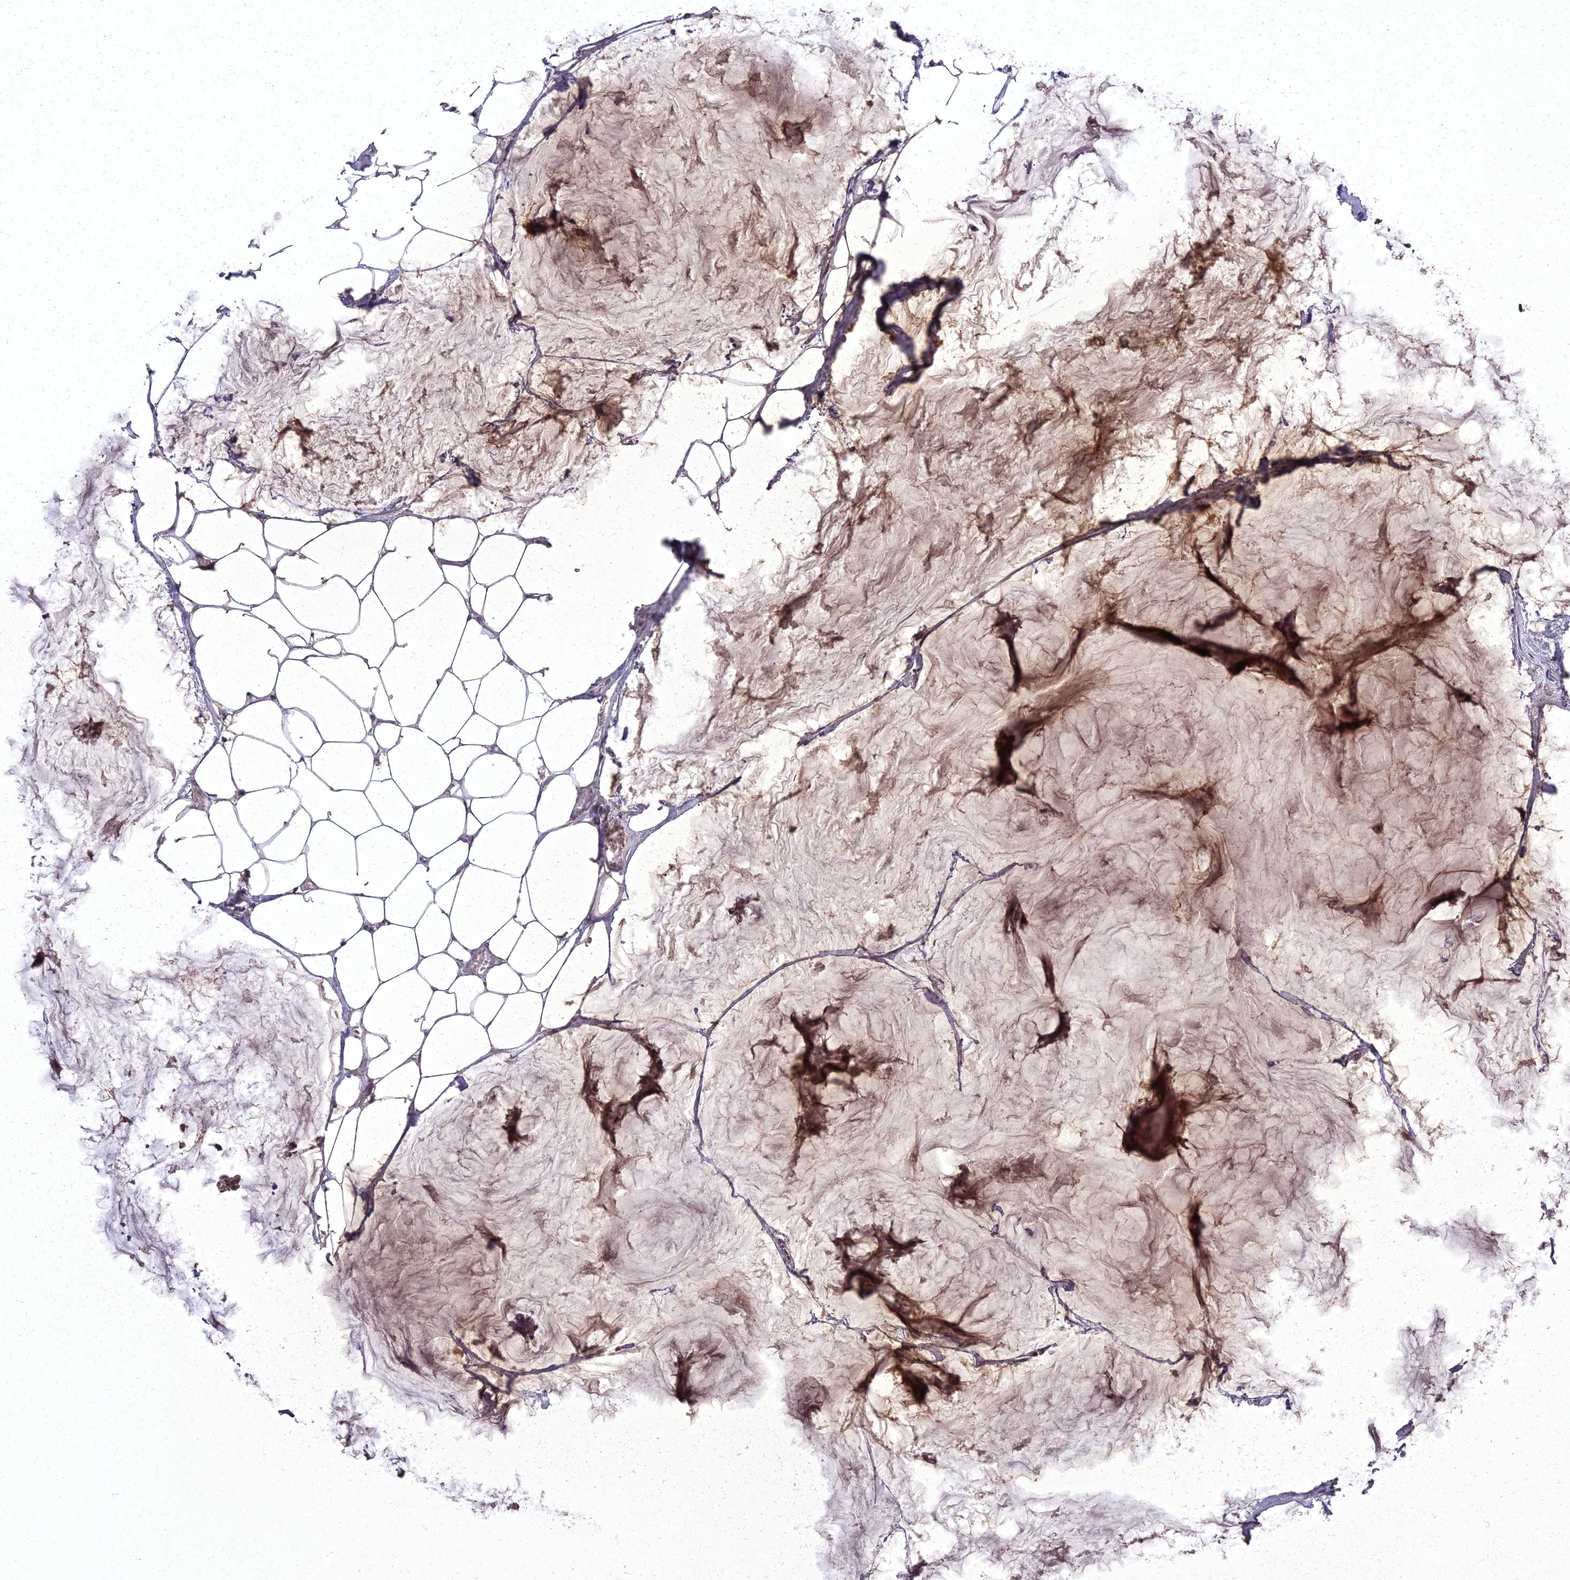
{"staining": {"intensity": "strong", "quantity": ">75%", "location": "cytoplasmic/membranous"}, "tissue": "breast cancer", "cell_type": "Tumor cells", "image_type": "cancer", "snomed": [{"axis": "morphology", "description": "Duct carcinoma"}, {"axis": "topography", "description": "Breast"}], "caption": "Immunohistochemical staining of human breast cancer shows high levels of strong cytoplasmic/membranous protein staining in about >75% of tumor cells.", "gene": "ING5", "patient": {"sex": "female", "age": 93}}